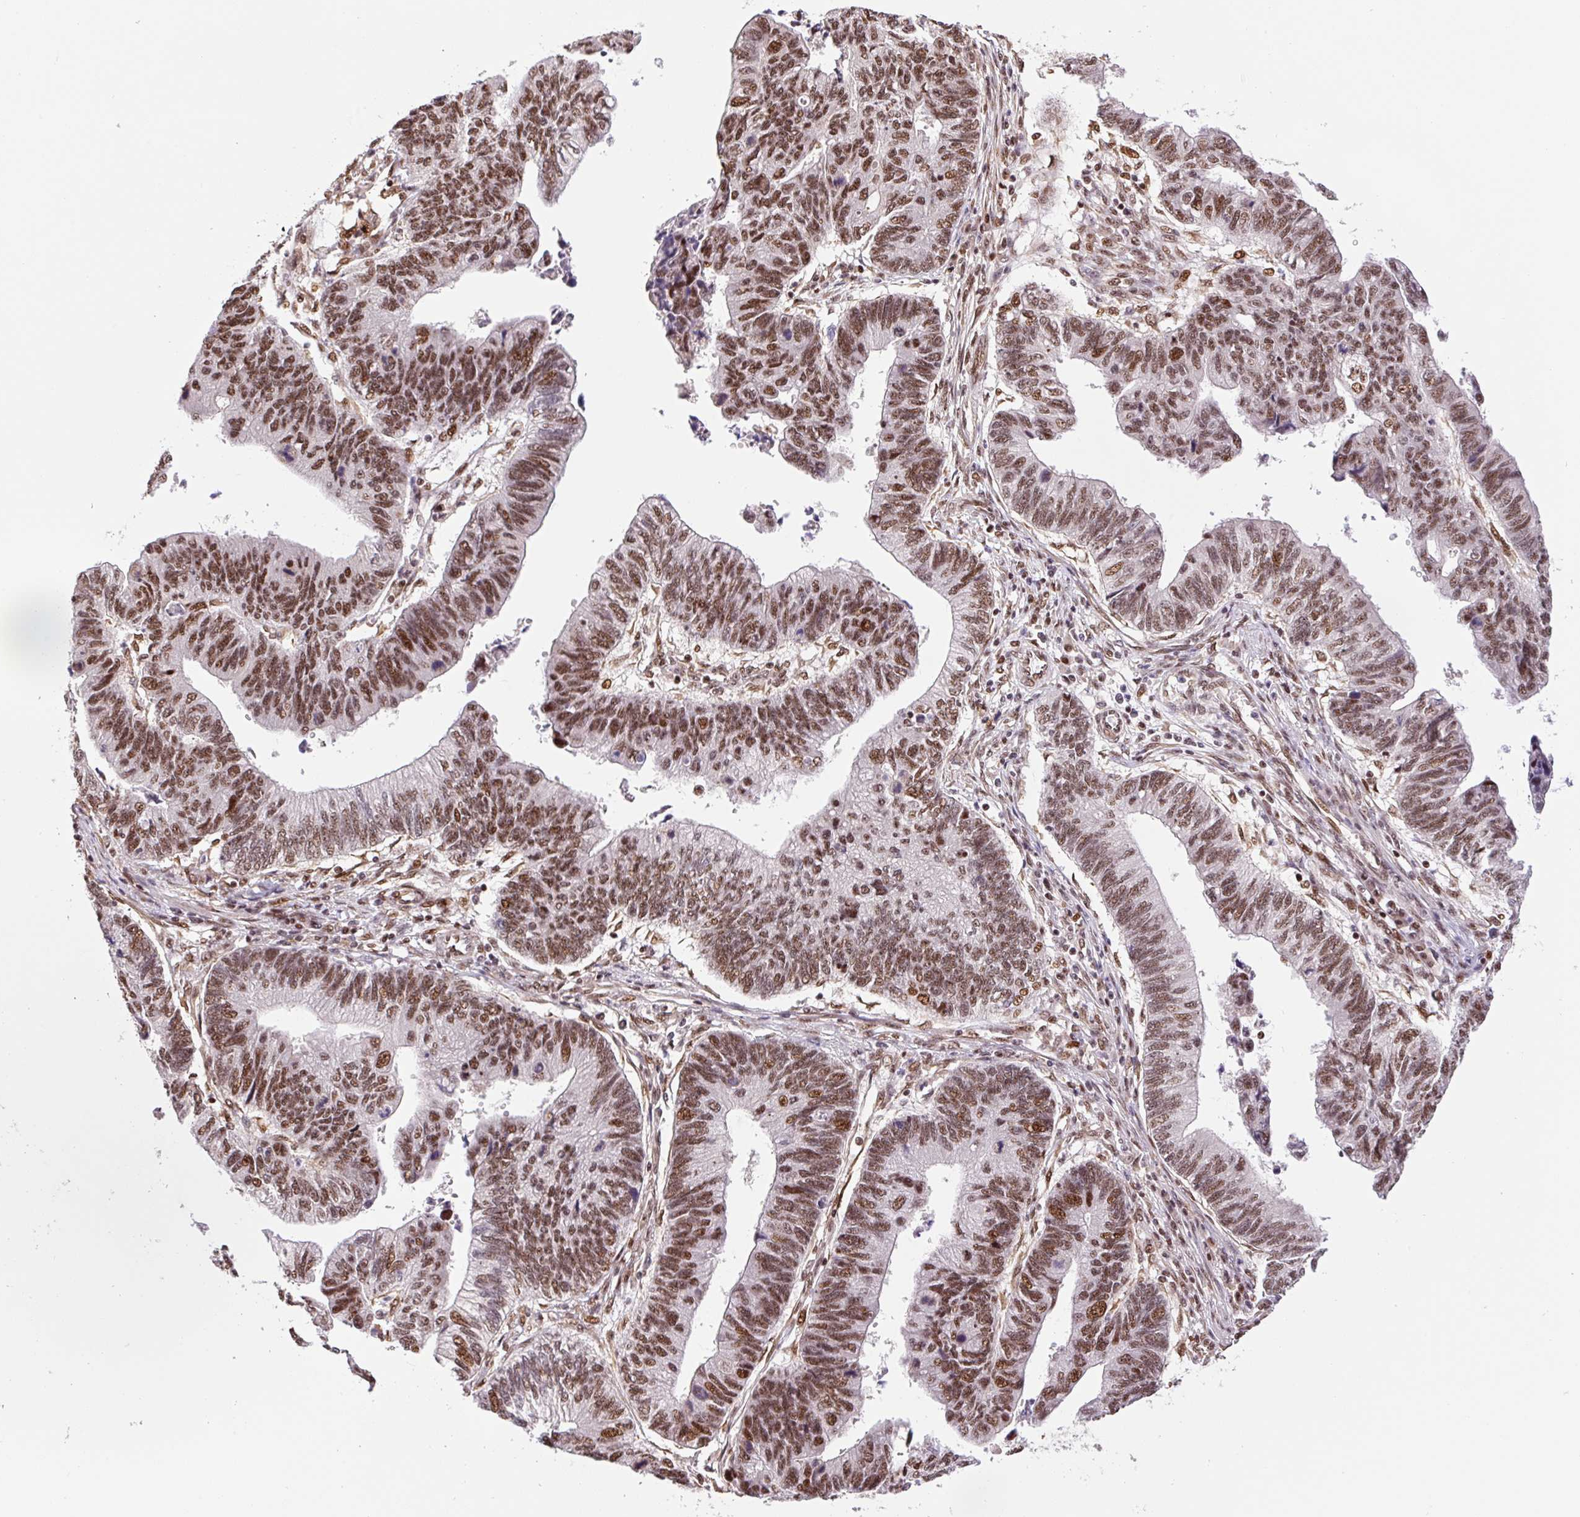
{"staining": {"intensity": "moderate", "quantity": ">75%", "location": "nuclear"}, "tissue": "stomach cancer", "cell_type": "Tumor cells", "image_type": "cancer", "snomed": [{"axis": "morphology", "description": "Adenocarcinoma, NOS"}, {"axis": "topography", "description": "Stomach"}], "caption": "A brown stain highlights moderate nuclear expression of a protein in human stomach cancer (adenocarcinoma) tumor cells.", "gene": "INTS8", "patient": {"sex": "male", "age": 59}}